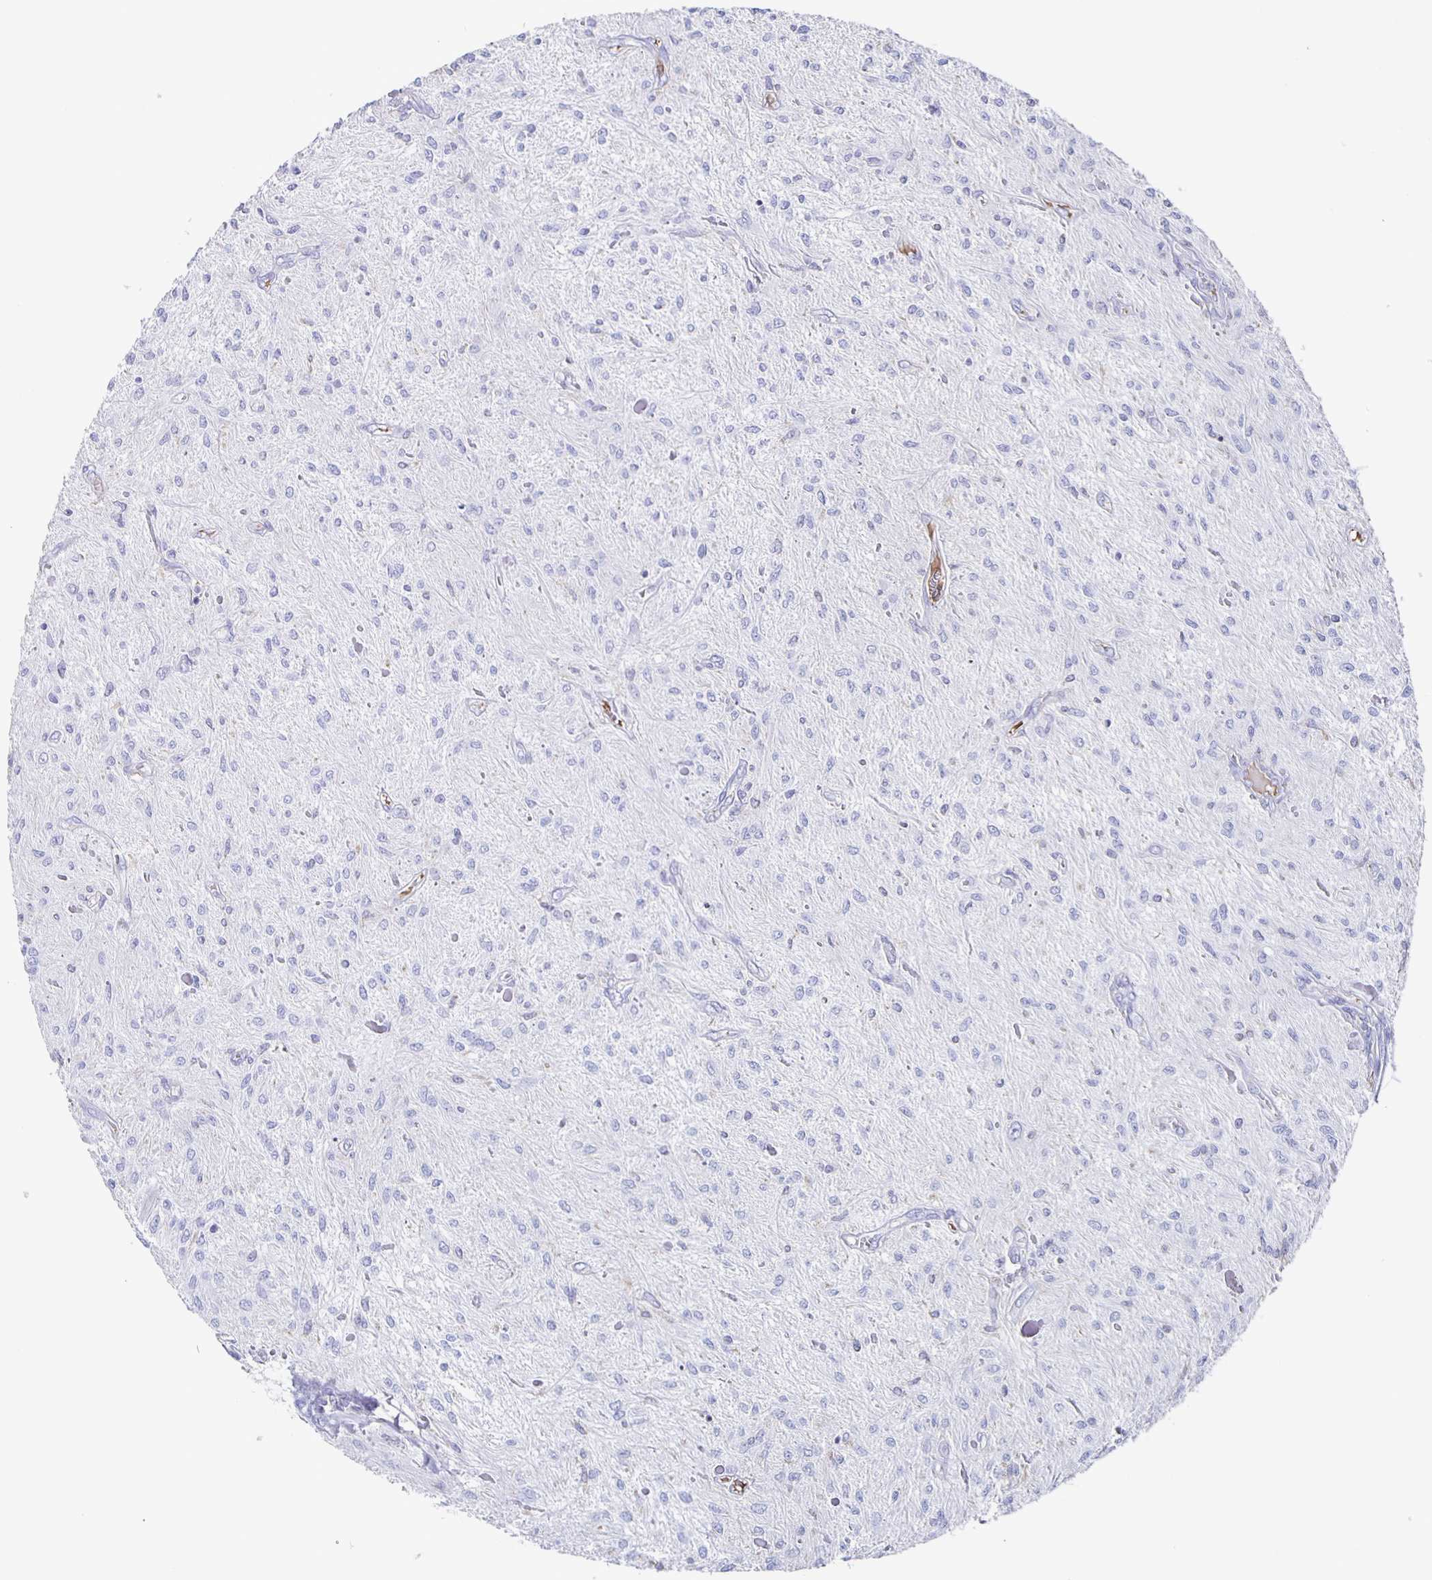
{"staining": {"intensity": "negative", "quantity": "none", "location": "none"}, "tissue": "glioma", "cell_type": "Tumor cells", "image_type": "cancer", "snomed": [{"axis": "morphology", "description": "Glioma, malignant, Low grade"}, {"axis": "topography", "description": "Cerebellum"}], "caption": "This is an immunohistochemistry (IHC) image of low-grade glioma (malignant). There is no positivity in tumor cells.", "gene": "FGA", "patient": {"sex": "female", "age": 14}}